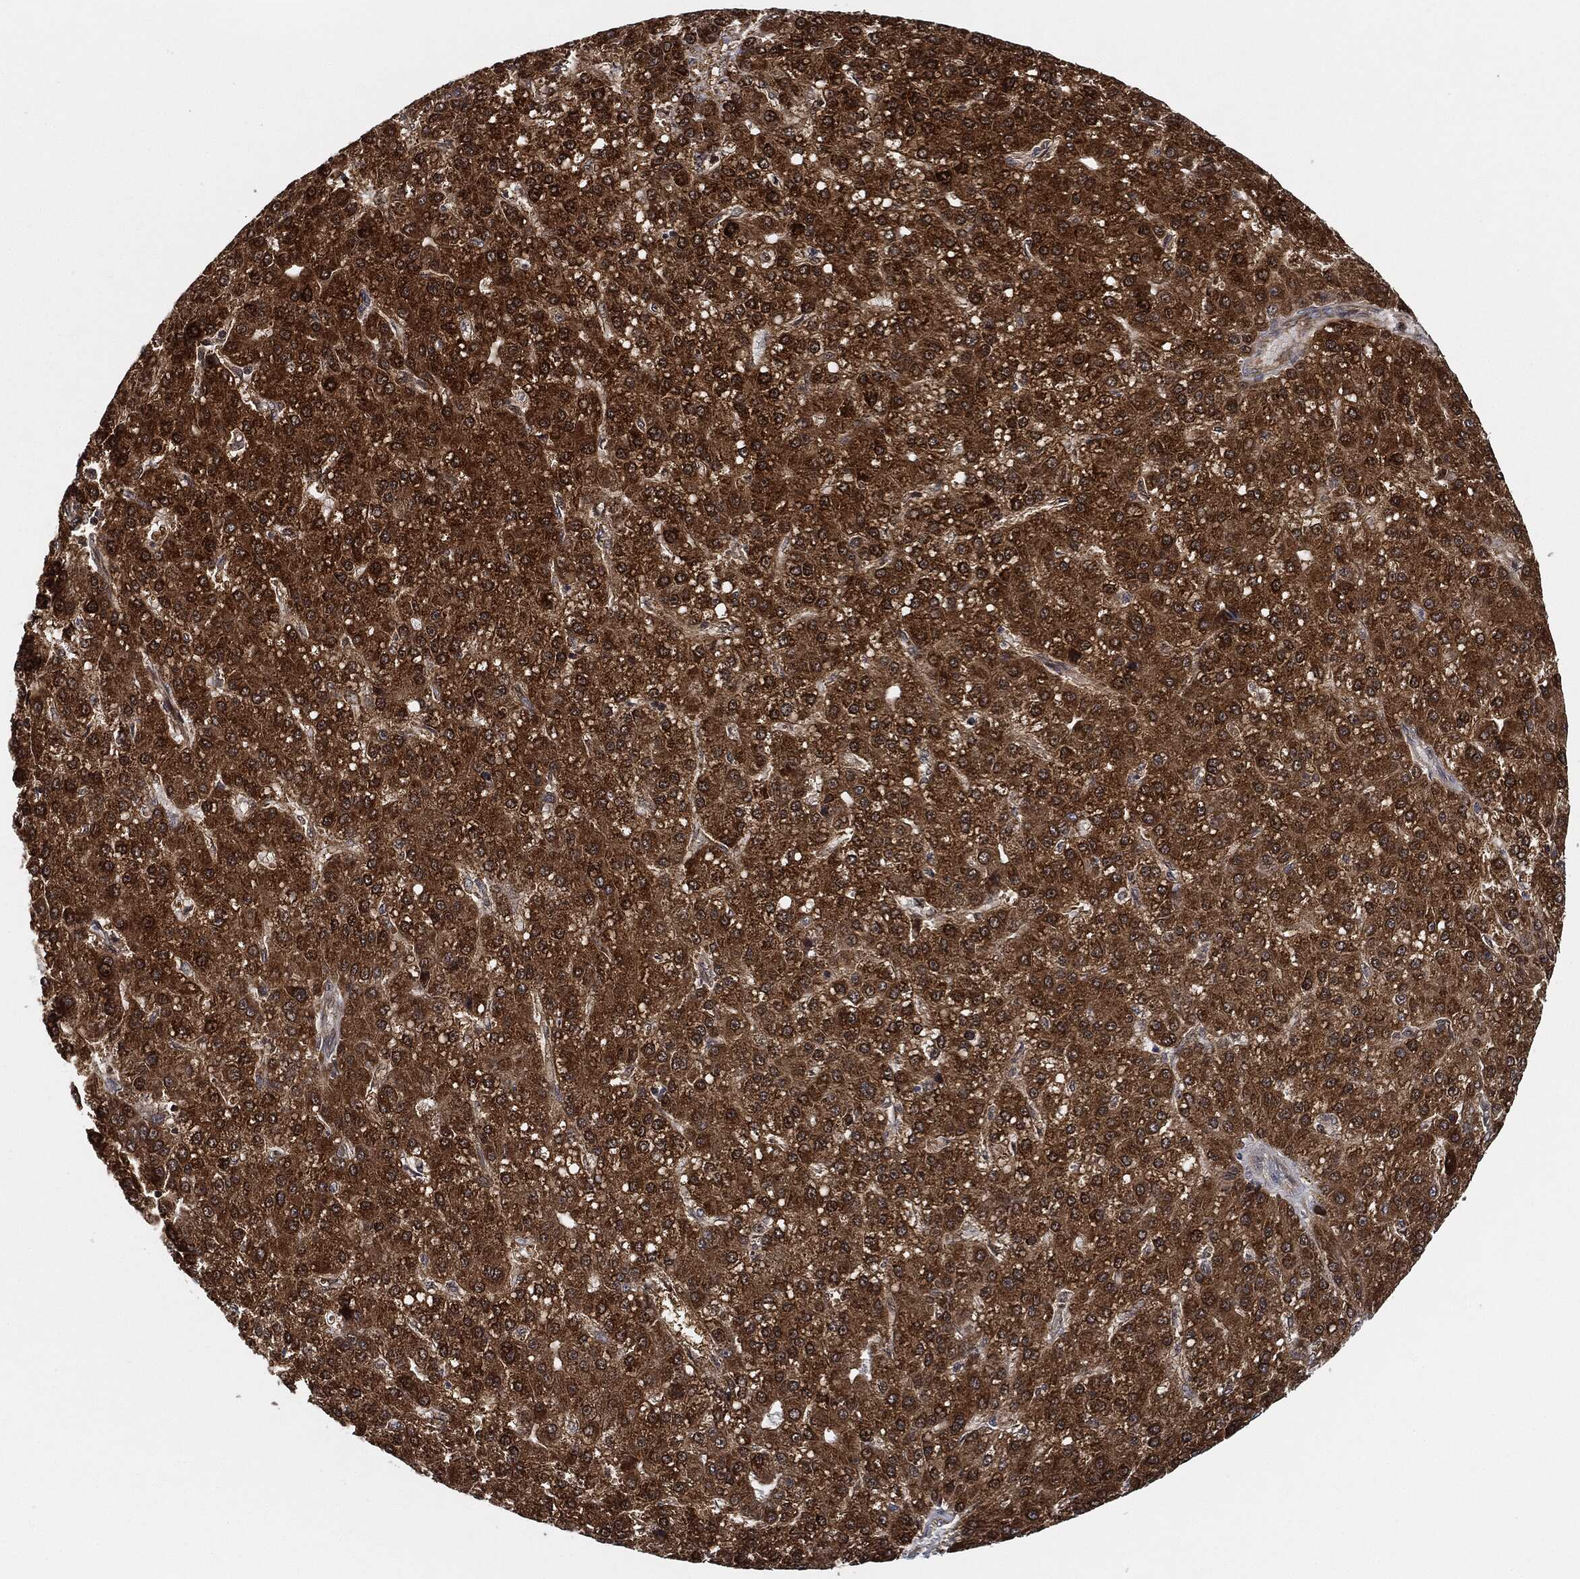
{"staining": {"intensity": "strong", "quantity": ">75%", "location": "cytoplasmic/membranous"}, "tissue": "liver cancer", "cell_type": "Tumor cells", "image_type": "cancer", "snomed": [{"axis": "morphology", "description": "Carcinoma, Hepatocellular, NOS"}, {"axis": "topography", "description": "Liver"}], "caption": "Immunohistochemistry (IHC) image of neoplastic tissue: liver cancer stained using IHC exhibits high levels of strong protein expression localized specifically in the cytoplasmic/membranous of tumor cells, appearing as a cytoplasmic/membranous brown color.", "gene": "RNASEL", "patient": {"sex": "male", "age": 67}}